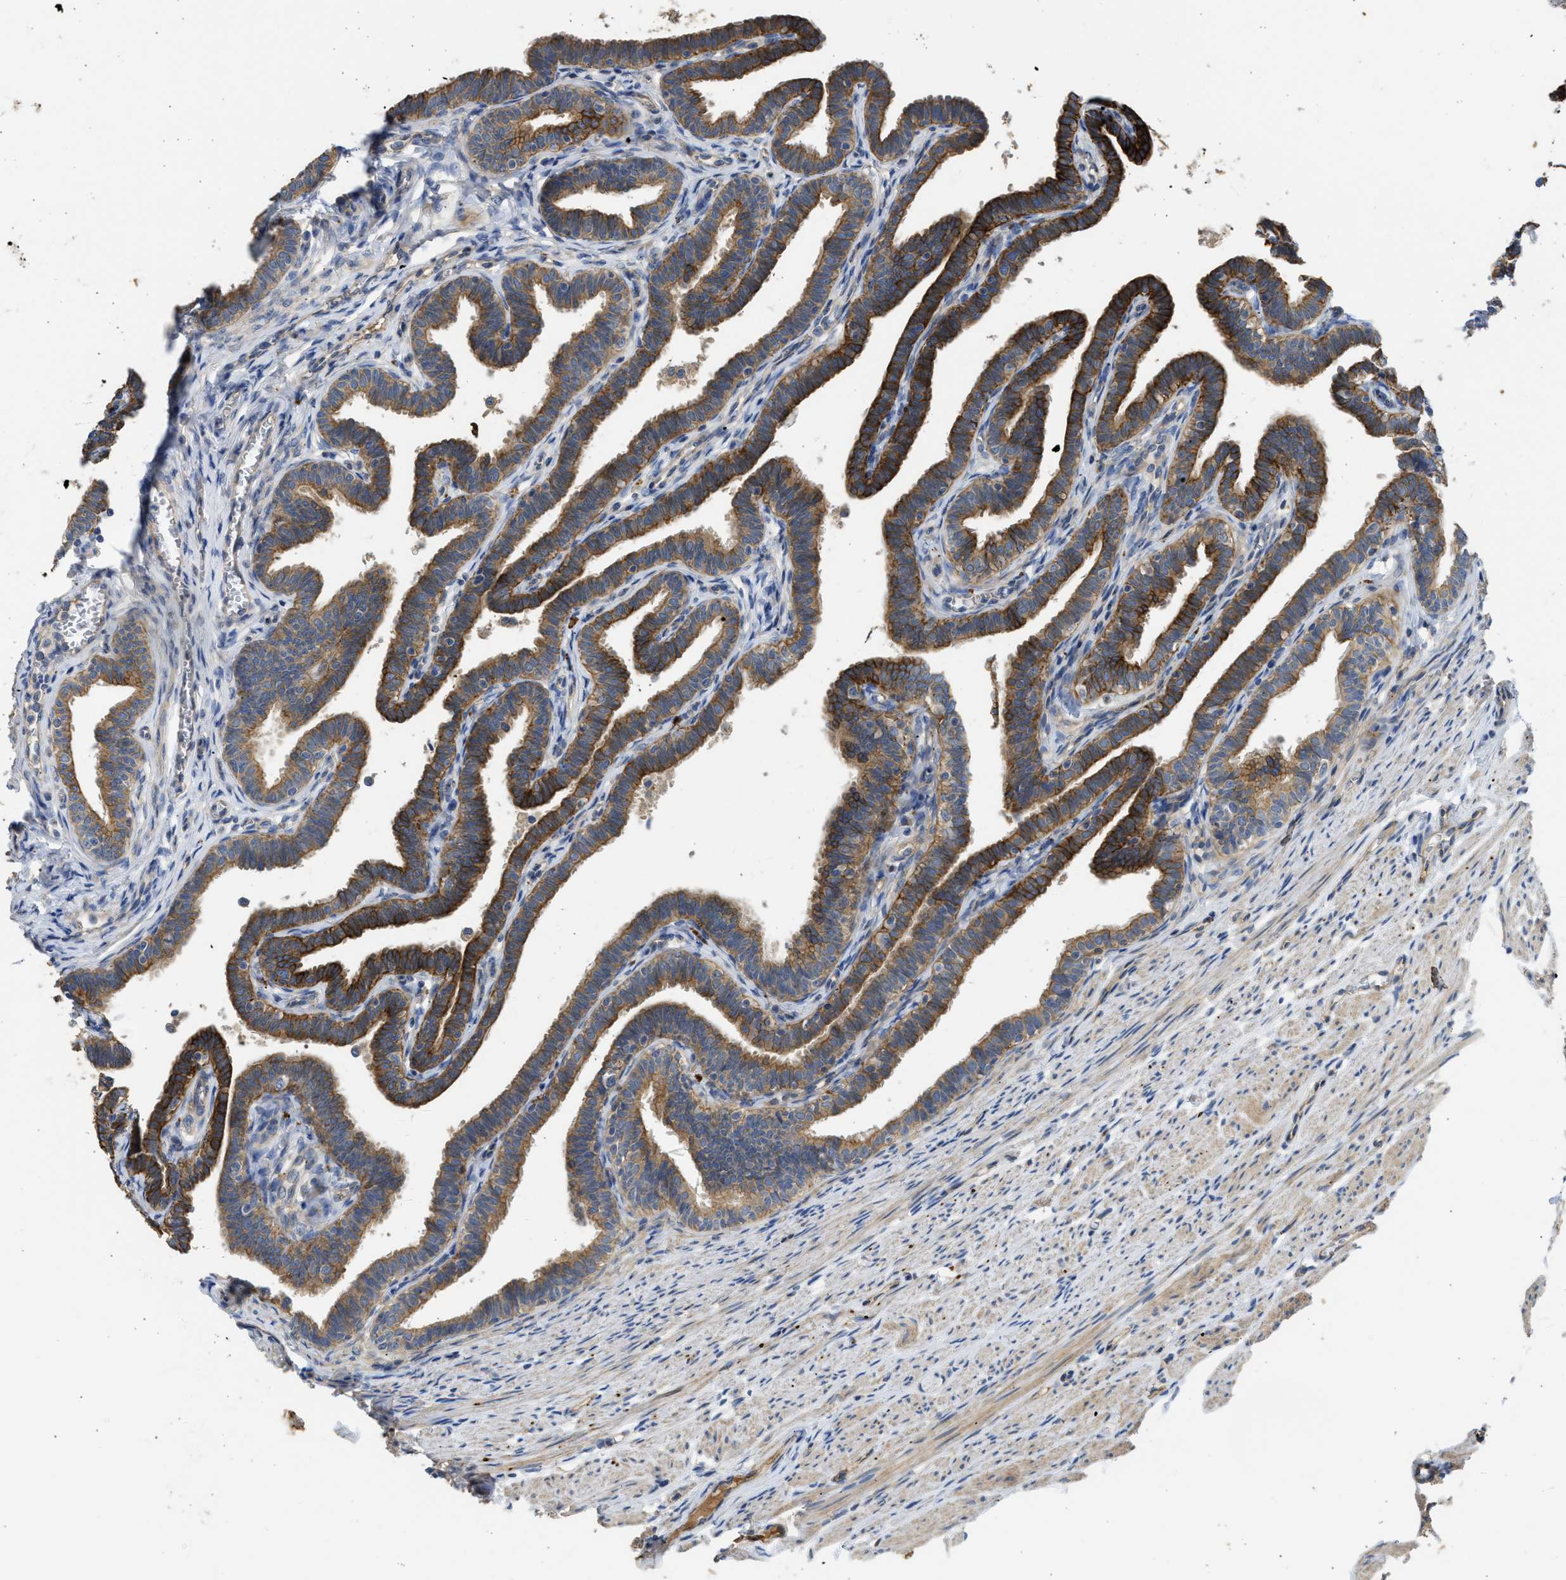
{"staining": {"intensity": "moderate", "quantity": ">75%", "location": "cytoplasmic/membranous"}, "tissue": "fallopian tube", "cell_type": "Glandular cells", "image_type": "normal", "snomed": [{"axis": "morphology", "description": "Normal tissue, NOS"}, {"axis": "topography", "description": "Fallopian tube"}, {"axis": "topography", "description": "Ovary"}], "caption": "Immunohistochemistry (IHC) (DAB) staining of unremarkable human fallopian tube shows moderate cytoplasmic/membranous protein expression in about >75% of glandular cells. The staining was performed using DAB, with brown indicating positive protein expression. Nuclei are stained blue with hematoxylin.", "gene": "CSRNP2", "patient": {"sex": "female", "age": 23}}